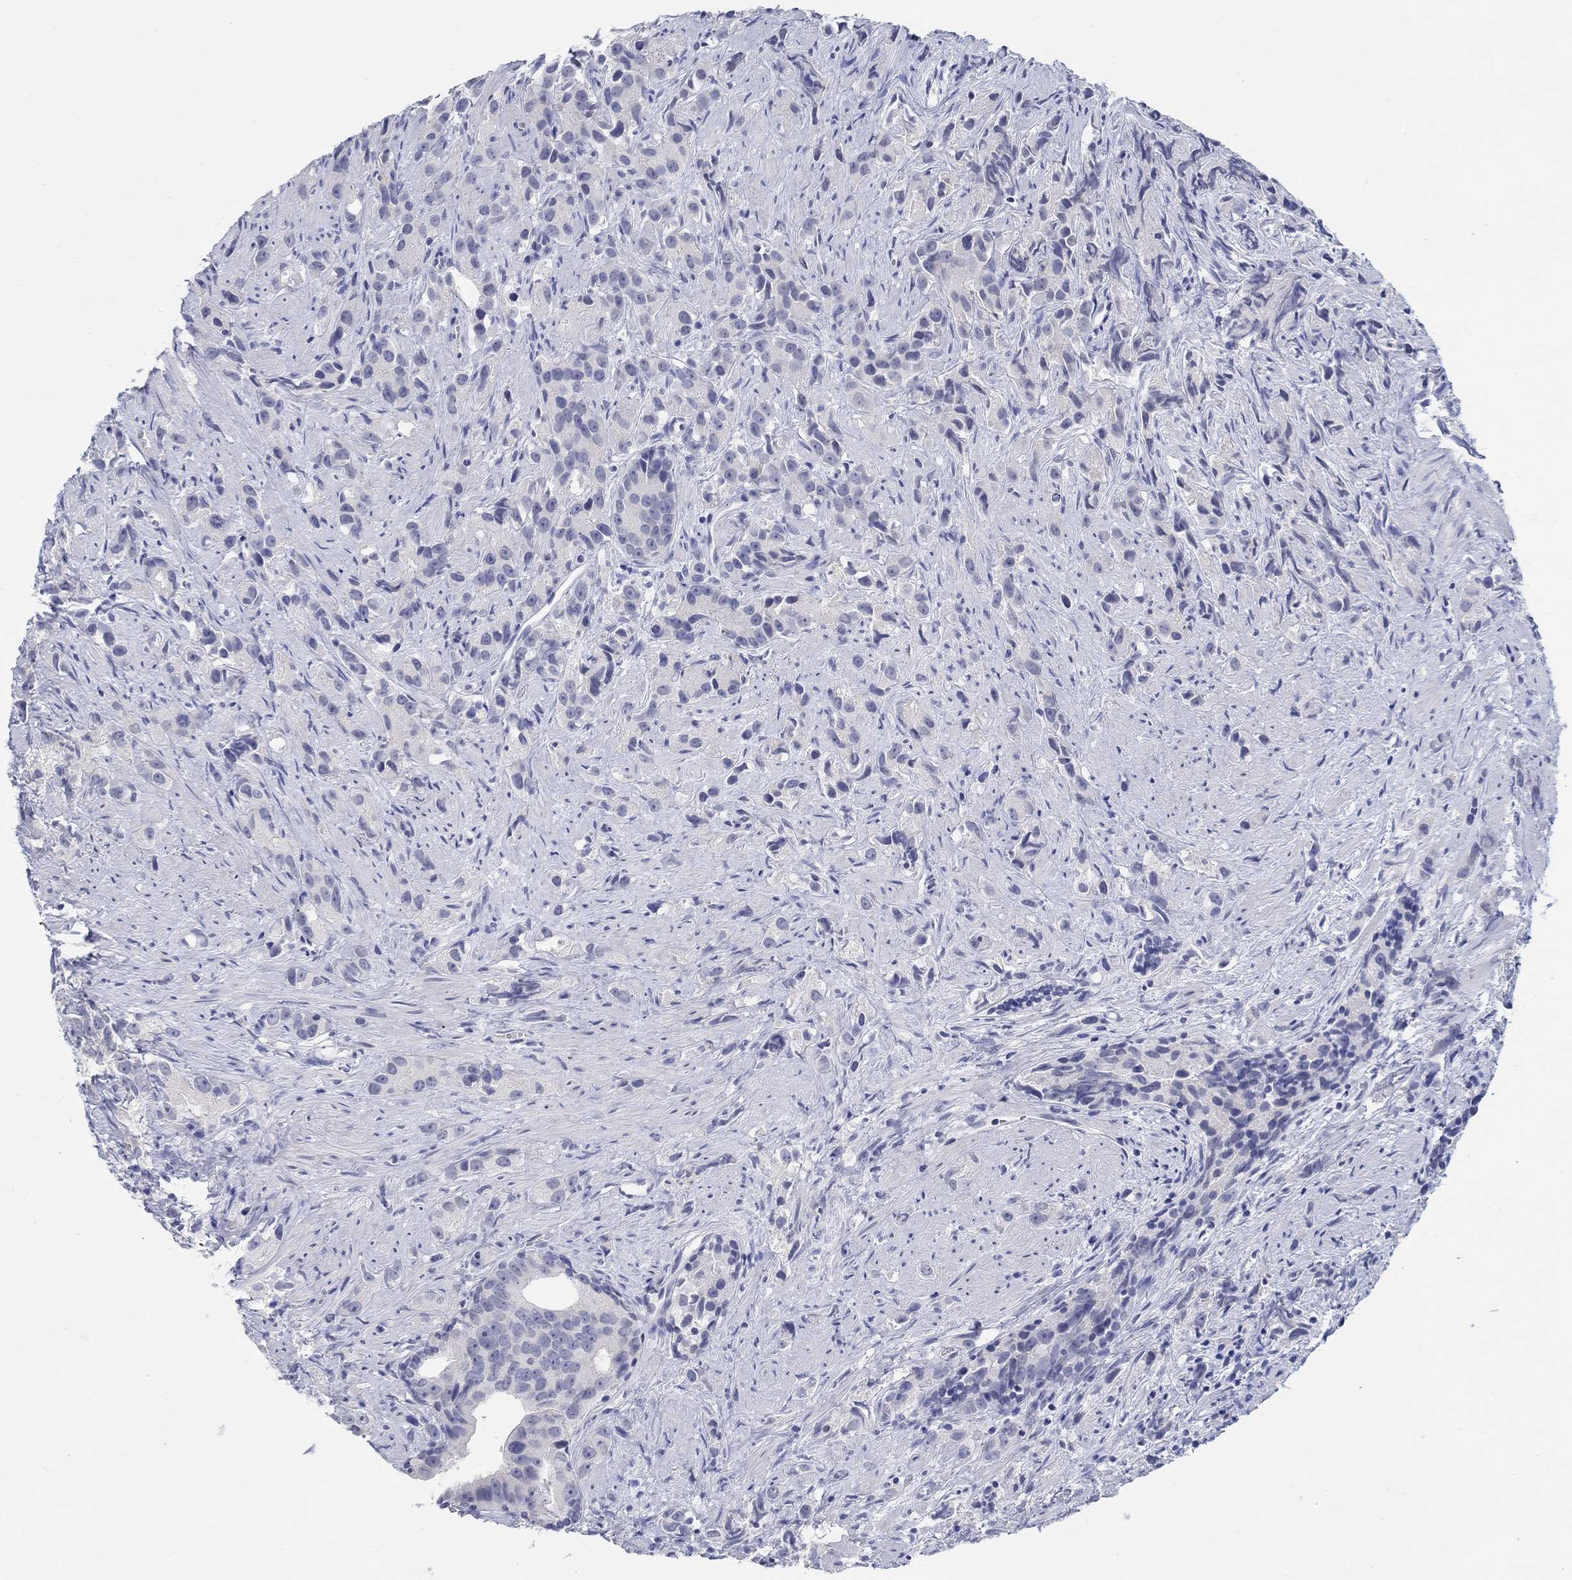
{"staining": {"intensity": "negative", "quantity": "none", "location": "none"}, "tissue": "prostate cancer", "cell_type": "Tumor cells", "image_type": "cancer", "snomed": [{"axis": "morphology", "description": "Adenocarcinoma, High grade"}, {"axis": "topography", "description": "Prostate"}], "caption": "Prostate cancer (high-grade adenocarcinoma) stained for a protein using immunohistochemistry shows no expression tumor cells.", "gene": "ANKS1B", "patient": {"sex": "male", "age": 90}}